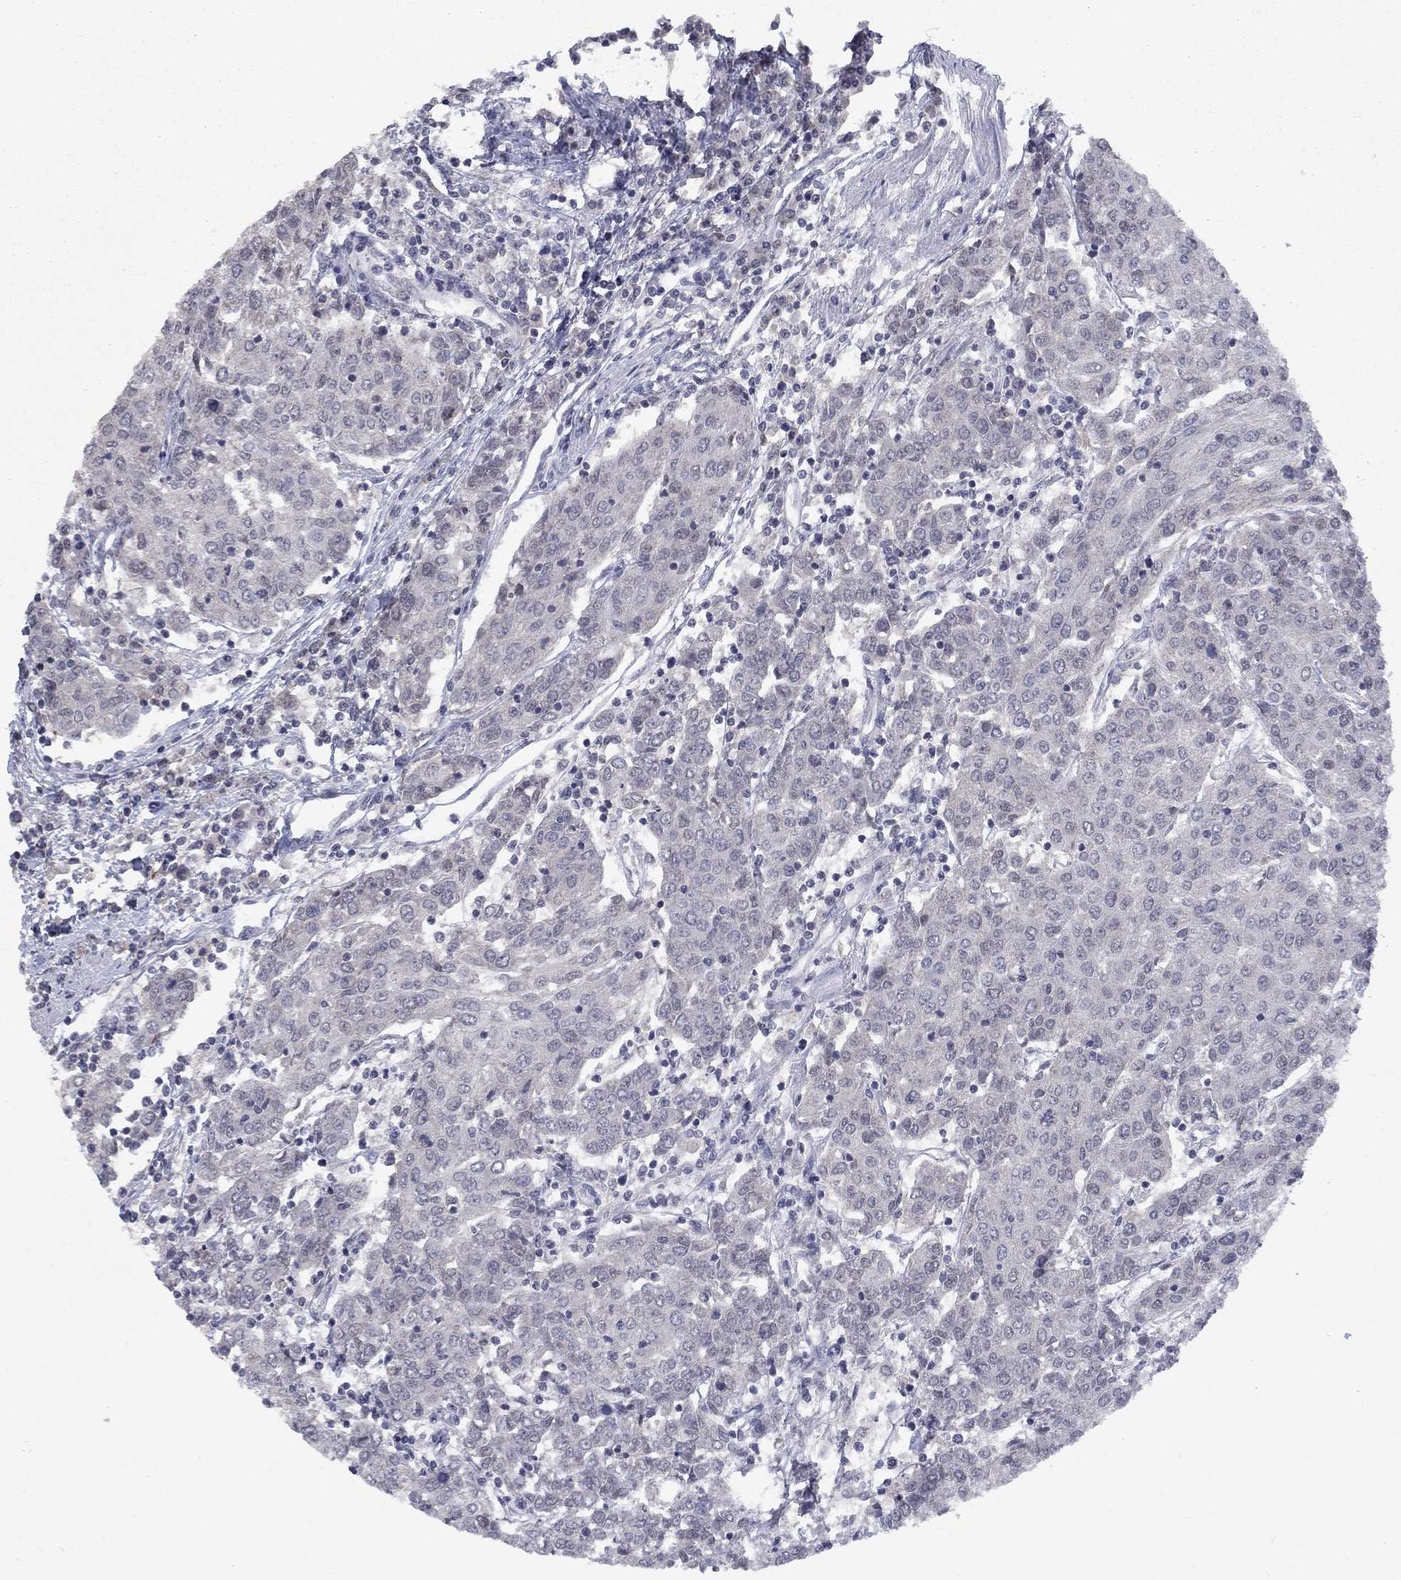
{"staining": {"intensity": "negative", "quantity": "none", "location": "none"}, "tissue": "urothelial cancer", "cell_type": "Tumor cells", "image_type": "cancer", "snomed": [{"axis": "morphology", "description": "Urothelial carcinoma, High grade"}, {"axis": "topography", "description": "Urinary bladder"}], "caption": "This is a image of immunohistochemistry staining of high-grade urothelial carcinoma, which shows no expression in tumor cells.", "gene": "SPATA33", "patient": {"sex": "female", "age": 85}}